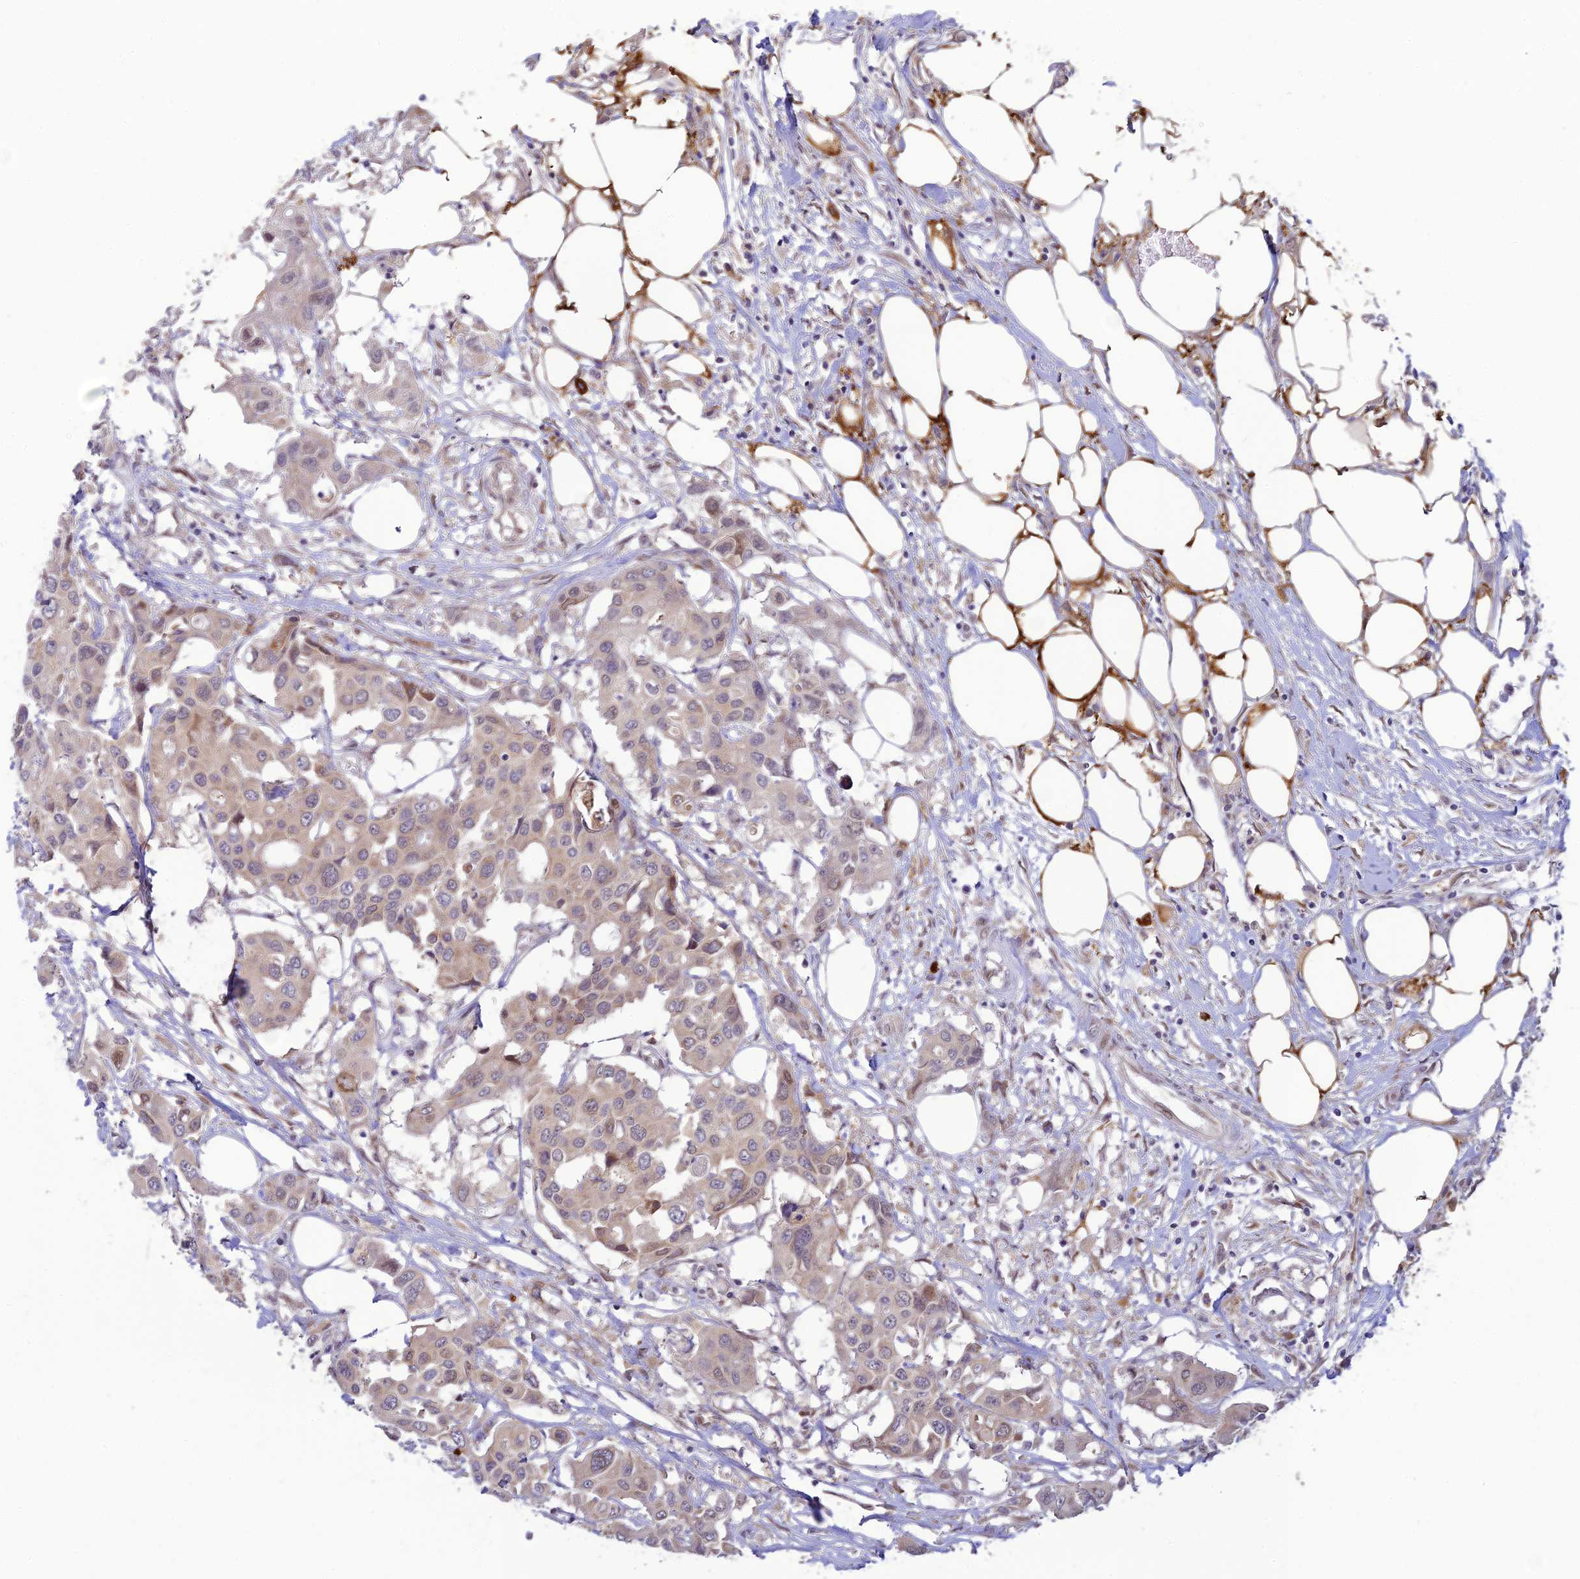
{"staining": {"intensity": "weak", "quantity": "<25%", "location": "cytoplasmic/membranous"}, "tissue": "colorectal cancer", "cell_type": "Tumor cells", "image_type": "cancer", "snomed": [{"axis": "morphology", "description": "Adenocarcinoma, NOS"}, {"axis": "topography", "description": "Colon"}], "caption": "Colorectal cancer was stained to show a protein in brown. There is no significant positivity in tumor cells. Brightfield microscopy of immunohistochemistry (IHC) stained with DAB (3,3'-diaminobenzidine) (brown) and hematoxylin (blue), captured at high magnification.", "gene": "SKIC8", "patient": {"sex": "male", "age": 77}}